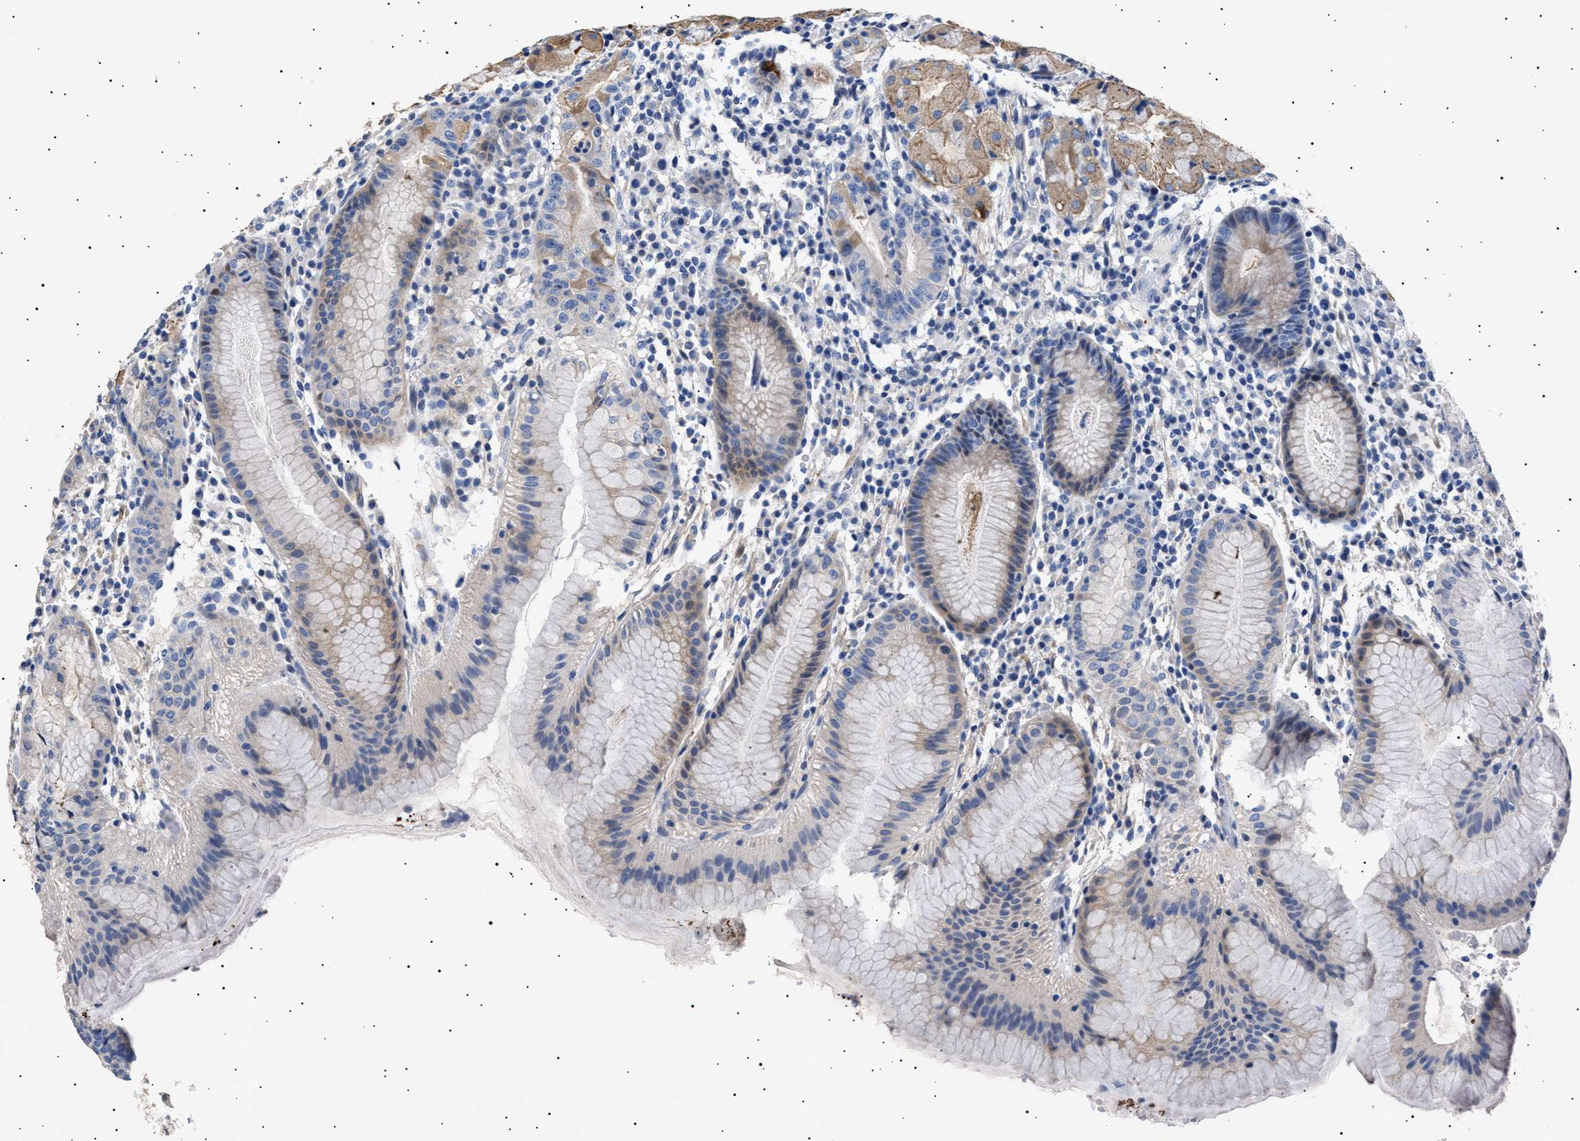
{"staining": {"intensity": "moderate", "quantity": "<25%", "location": "cytoplasmic/membranous"}, "tissue": "stomach", "cell_type": "Glandular cells", "image_type": "normal", "snomed": [{"axis": "morphology", "description": "Normal tissue, NOS"}, {"axis": "topography", "description": "Stomach"}, {"axis": "topography", "description": "Stomach, lower"}], "caption": "Protein expression by immunohistochemistry demonstrates moderate cytoplasmic/membranous staining in about <25% of glandular cells in benign stomach. The staining was performed using DAB (3,3'-diaminobenzidine) to visualize the protein expression in brown, while the nuclei were stained in blue with hematoxylin (Magnification: 20x).", "gene": "HEMGN", "patient": {"sex": "female", "age": 75}}